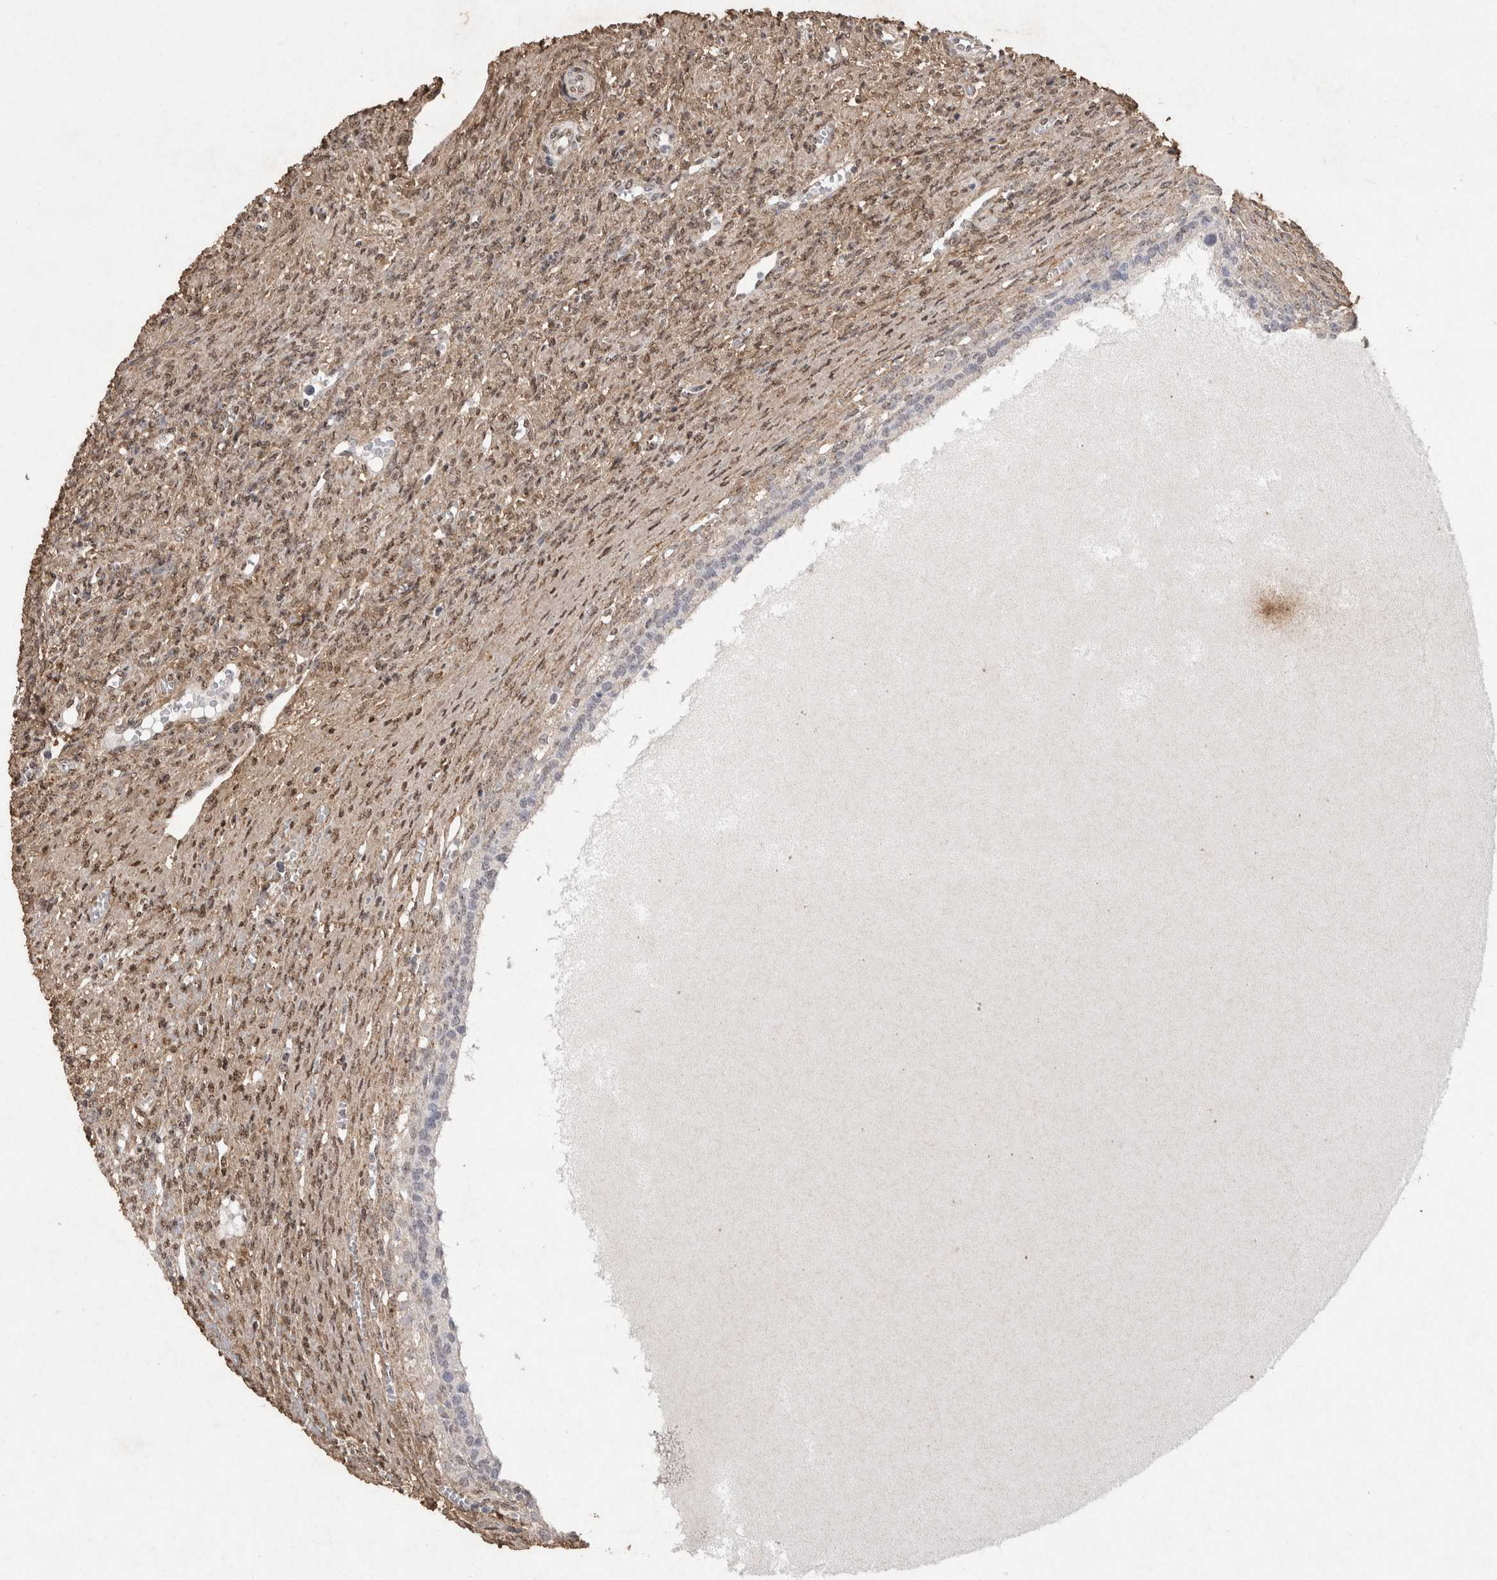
{"staining": {"intensity": "negative", "quantity": "none", "location": "none"}, "tissue": "ovary", "cell_type": "Follicle cells", "image_type": "normal", "snomed": [{"axis": "morphology", "description": "Normal tissue, NOS"}, {"axis": "topography", "description": "Ovary"}], "caption": "Immunohistochemistry micrograph of benign ovary: ovary stained with DAB (3,3'-diaminobenzidine) demonstrates no significant protein expression in follicle cells.", "gene": "C1QTNF5", "patient": {"sex": "female", "age": 41}}